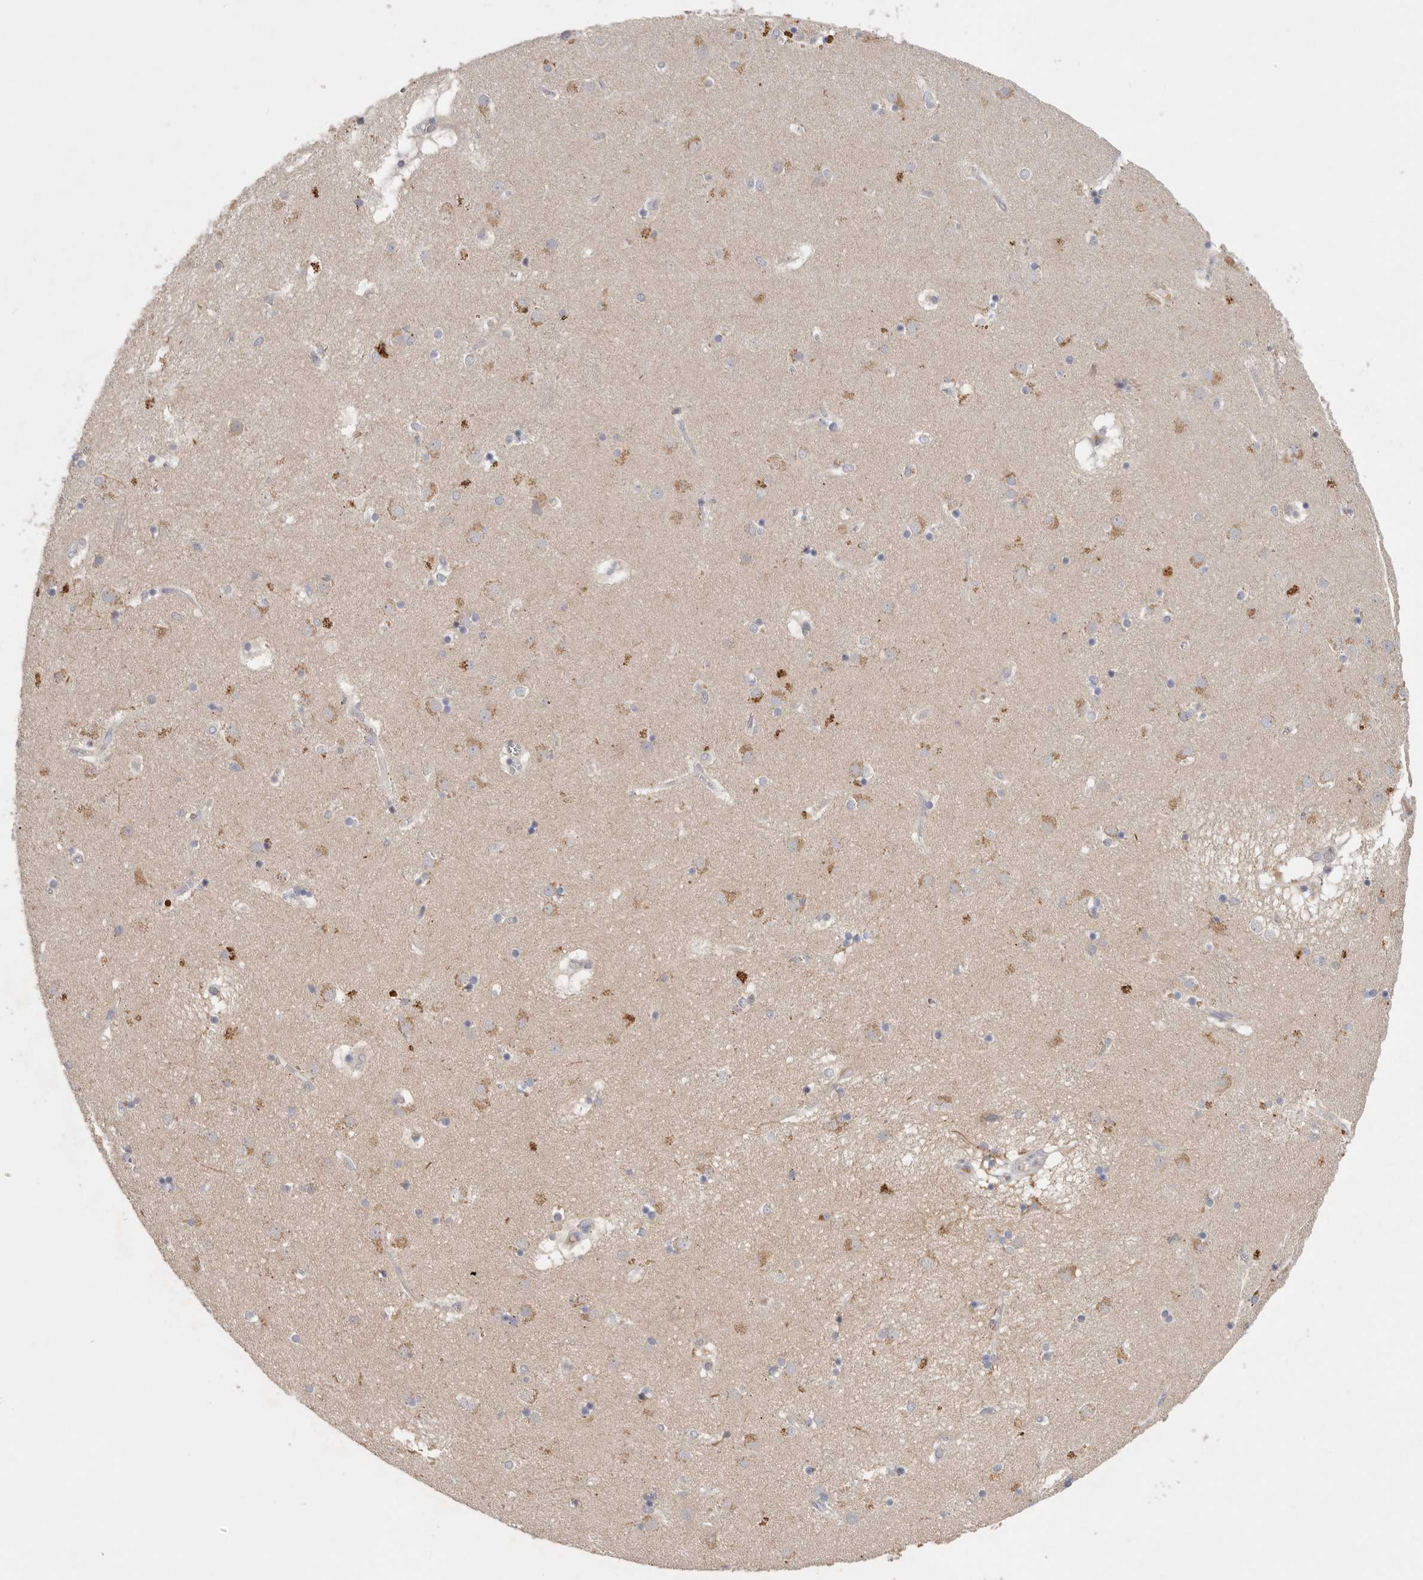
{"staining": {"intensity": "negative", "quantity": "none", "location": "none"}, "tissue": "caudate", "cell_type": "Glial cells", "image_type": "normal", "snomed": [{"axis": "morphology", "description": "Normal tissue, NOS"}, {"axis": "topography", "description": "Lateral ventricle wall"}], "caption": "Human caudate stained for a protein using IHC shows no expression in glial cells.", "gene": "CFAP298", "patient": {"sex": "male", "age": 70}}